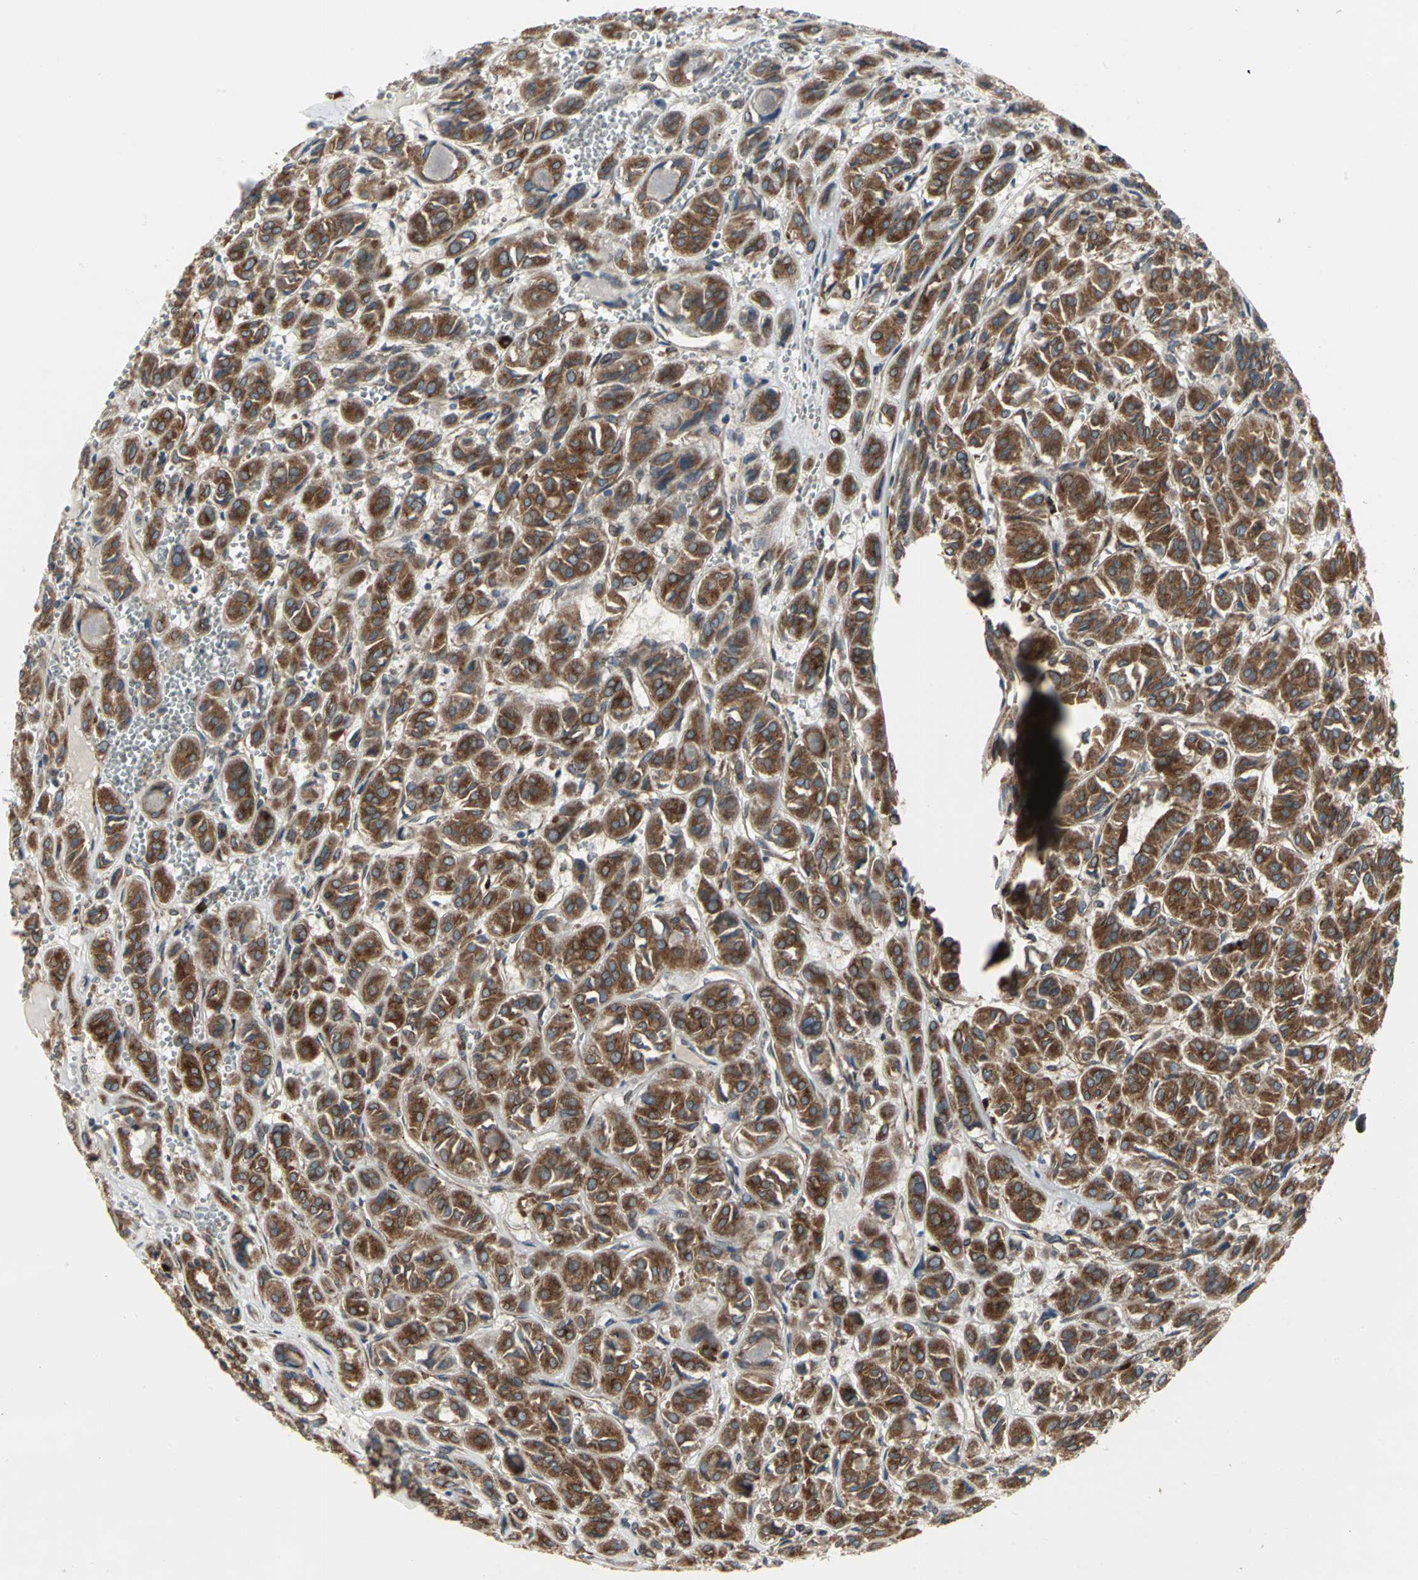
{"staining": {"intensity": "strong", "quantity": ">75%", "location": "cytoplasmic/membranous"}, "tissue": "thyroid cancer", "cell_type": "Tumor cells", "image_type": "cancer", "snomed": [{"axis": "morphology", "description": "Follicular adenoma carcinoma, NOS"}, {"axis": "topography", "description": "Thyroid gland"}], "caption": "Thyroid follicular adenoma carcinoma stained for a protein demonstrates strong cytoplasmic/membranous positivity in tumor cells. (IHC, brightfield microscopy, high magnification).", "gene": "SYVN1", "patient": {"sex": "female", "age": 71}}